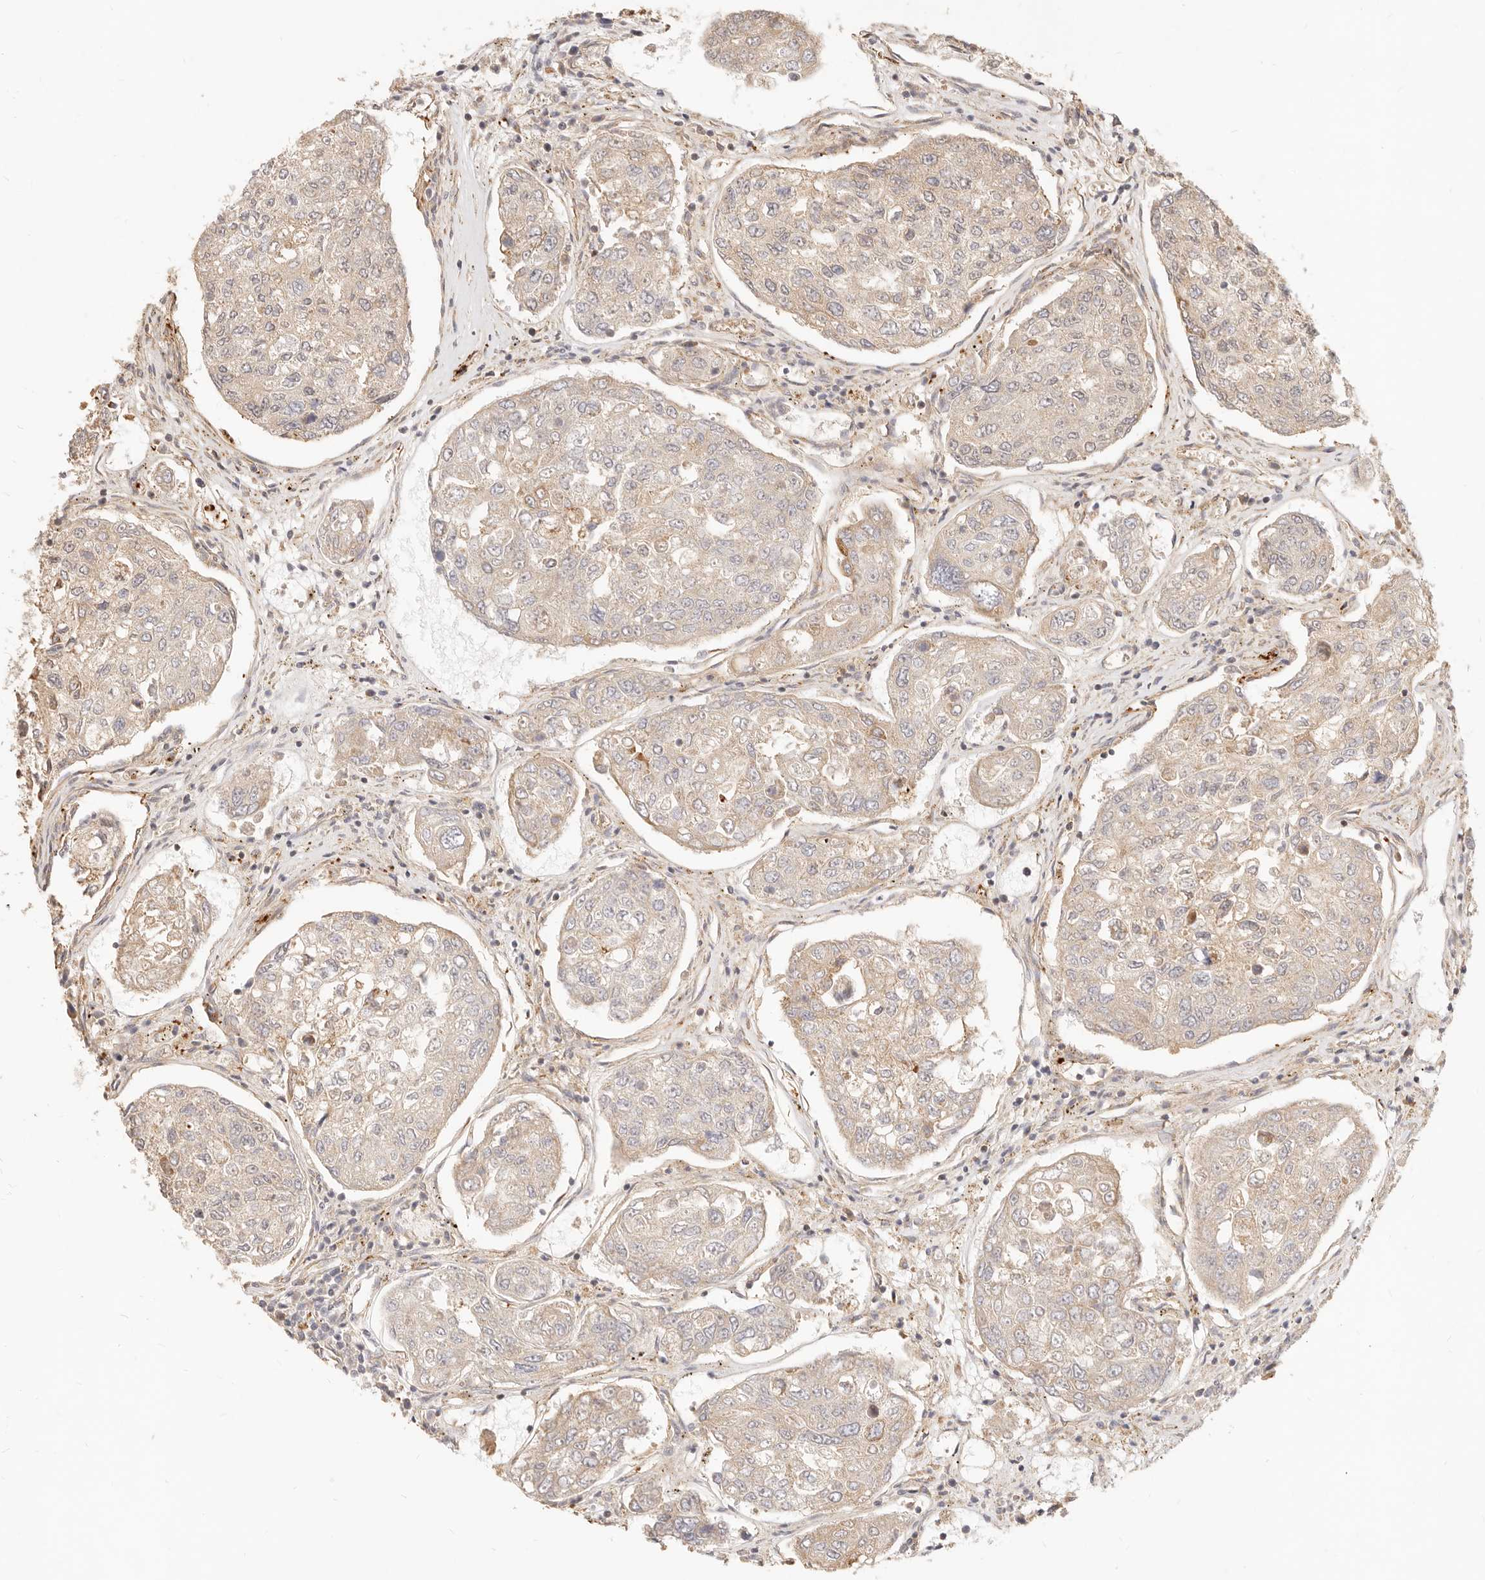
{"staining": {"intensity": "weak", "quantity": "25%-75%", "location": "cytoplasmic/membranous"}, "tissue": "urothelial cancer", "cell_type": "Tumor cells", "image_type": "cancer", "snomed": [{"axis": "morphology", "description": "Urothelial carcinoma, High grade"}, {"axis": "topography", "description": "Lymph node"}, {"axis": "topography", "description": "Urinary bladder"}], "caption": "Immunohistochemical staining of human urothelial cancer shows low levels of weak cytoplasmic/membranous positivity in about 25%-75% of tumor cells.", "gene": "UBXN10", "patient": {"sex": "male", "age": 51}}